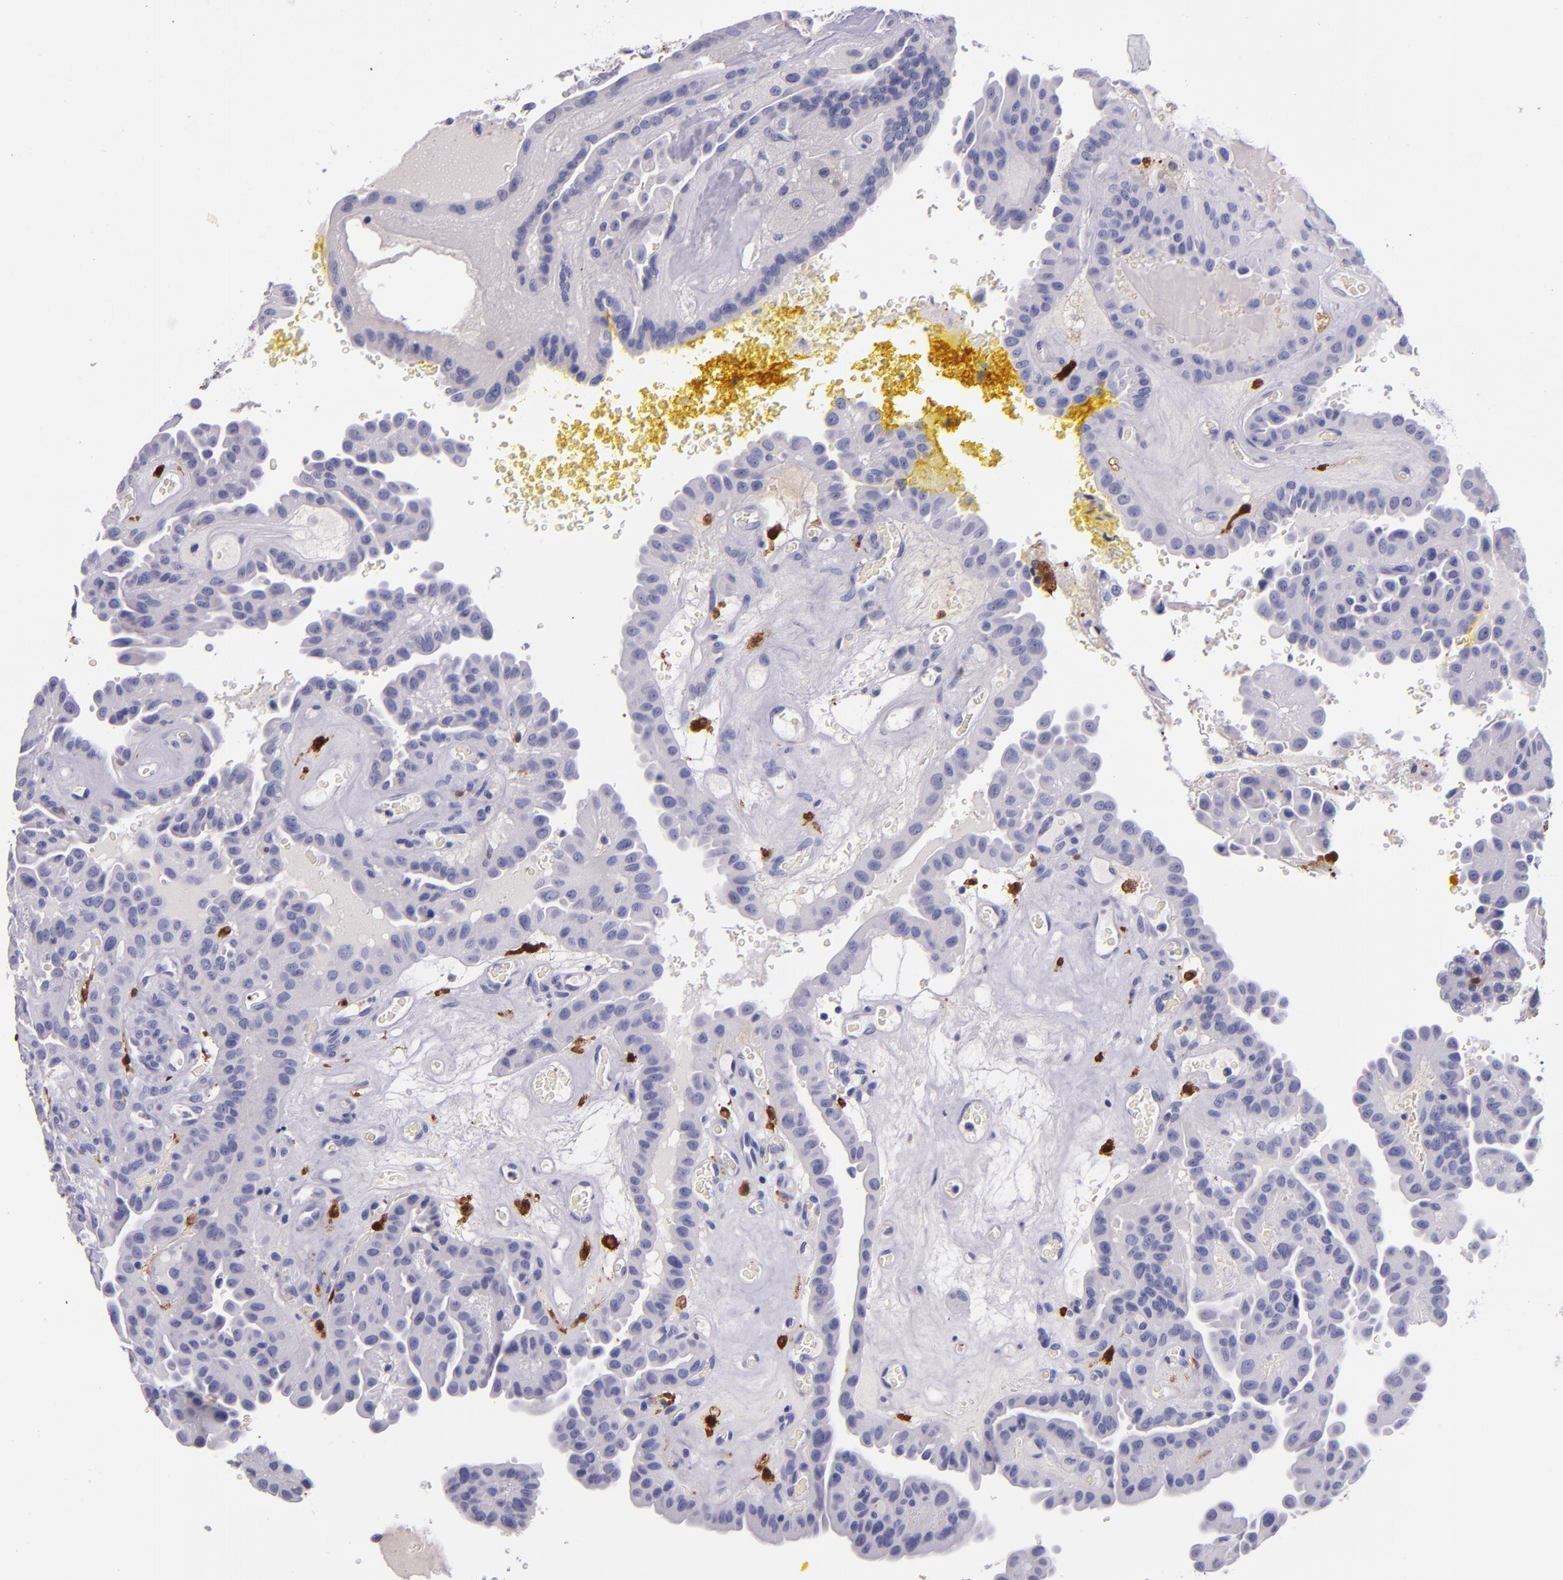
{"staining": {"intensity": "negative", "quantity": "none", "location": "none"}, "tissue": "thyroid cancer", "cell_type": "Tumor cells", "image_type": "cancer", "snomed": [{"axis": "morphology", "description": "Papillary adenocarcinoma, NOS"}, {"axis": "topography", "description": "Thyroid gland"}], "caption": "Protein analysis of thyroid cancer (papillary adenocarcinoma) shows no significant staining in tumor cells. The staining was performed using DAB (3,3'-diaminobenzidine) to visualize the protein expression in brown, while the nuclei were stained in blue with hematoxylin (Magnification: 20x).", "gene": "F13A1", "patient": {"sex": "male", "age": 87}}